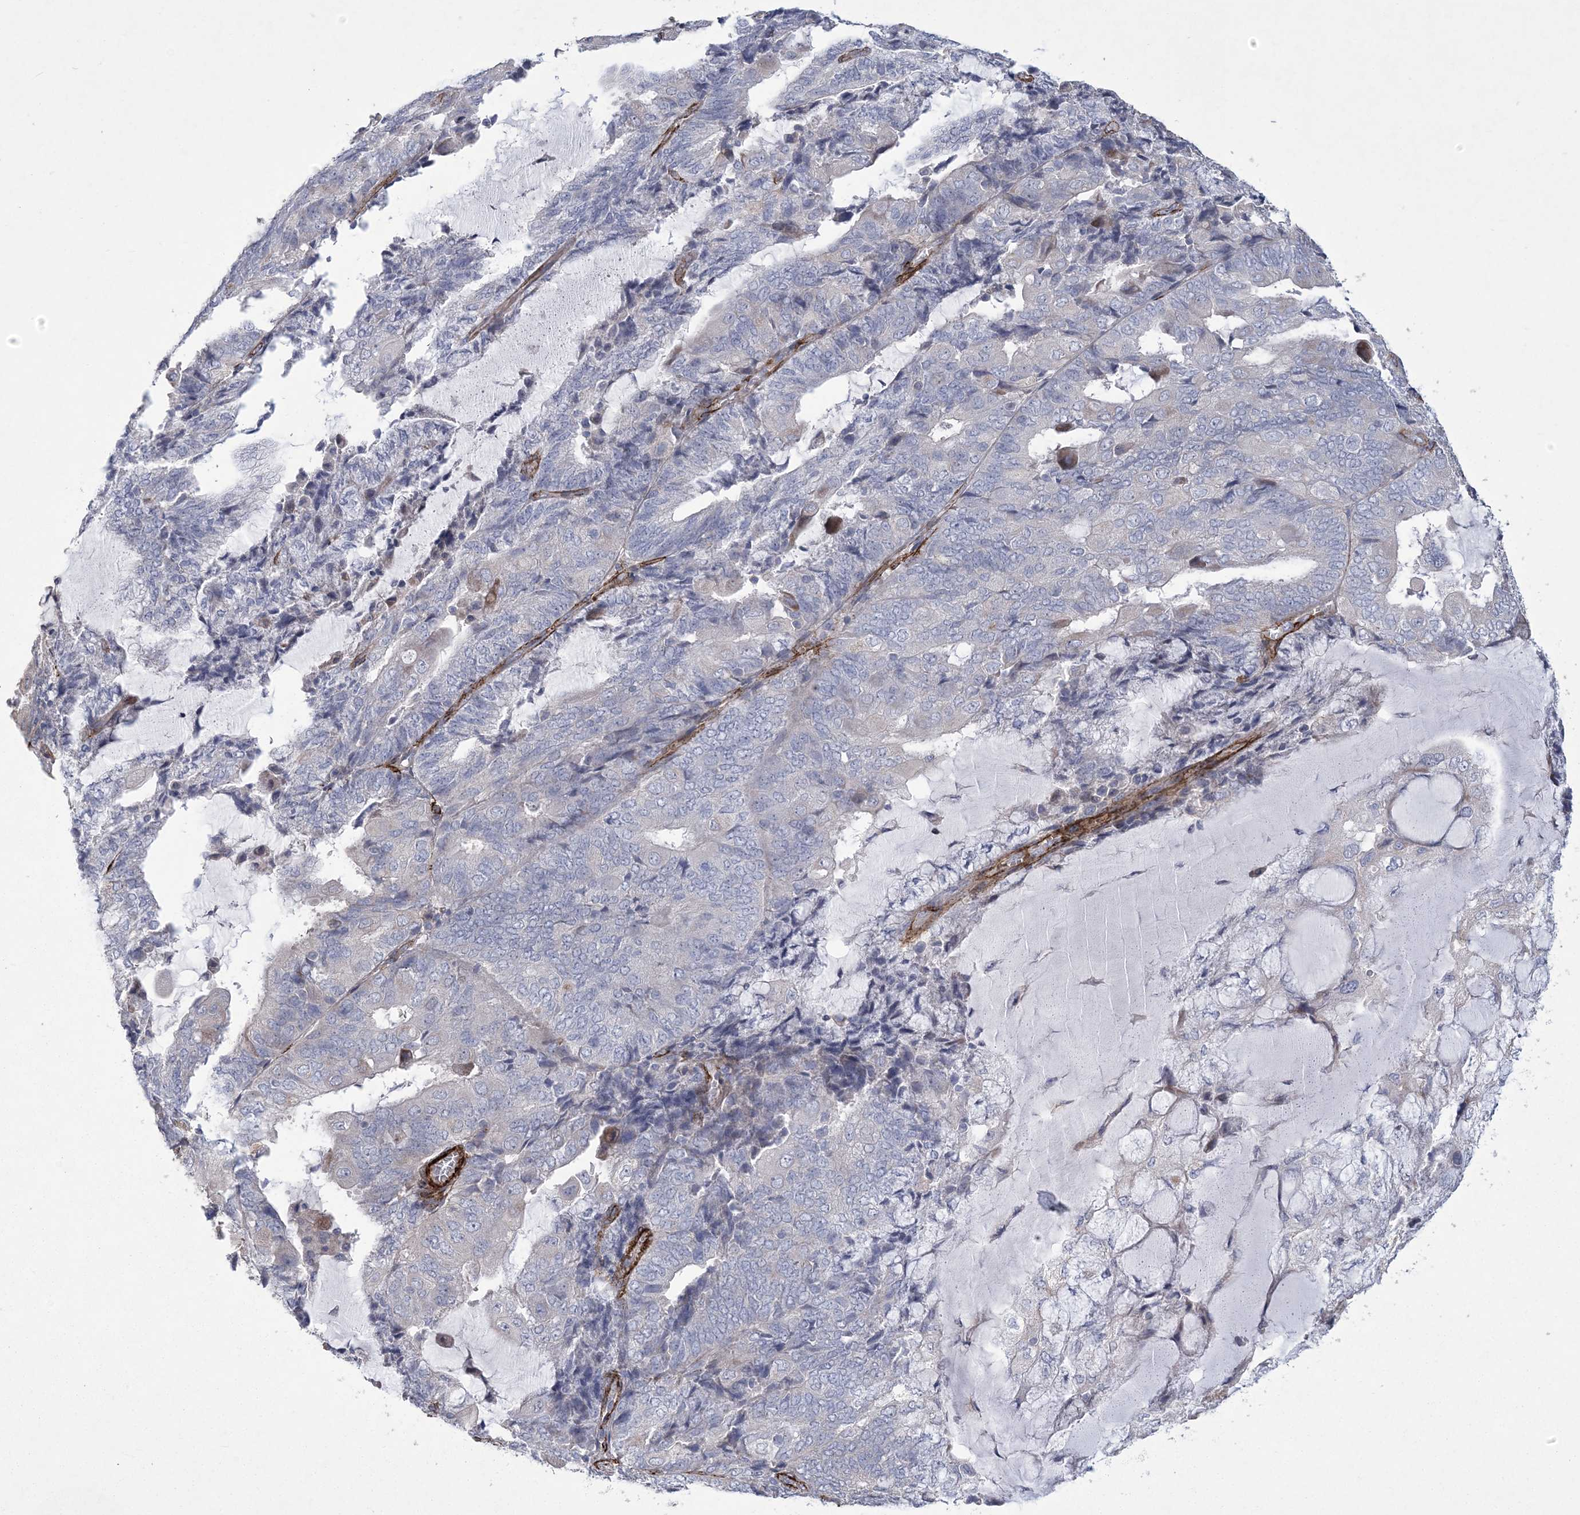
{"staining": {"intensity": "negative", "quantity": "none", "location": "none"}, "tissue": "endometrial cancer", "cell_type": "Tumor cells", "image_type": "cancer", "snomed": [{"axis": "morphology", "description": "Adenocarcinoma, NOS"}, {"axis": "topography", "description": "Endometrium"}], "caption": "This is an immunohistochemistry image of human endometrial adenocarcinoma. There is no expression in tumor cells.", "gene": "ARSJ", "patient": {"sex": "female", "age": 81}}